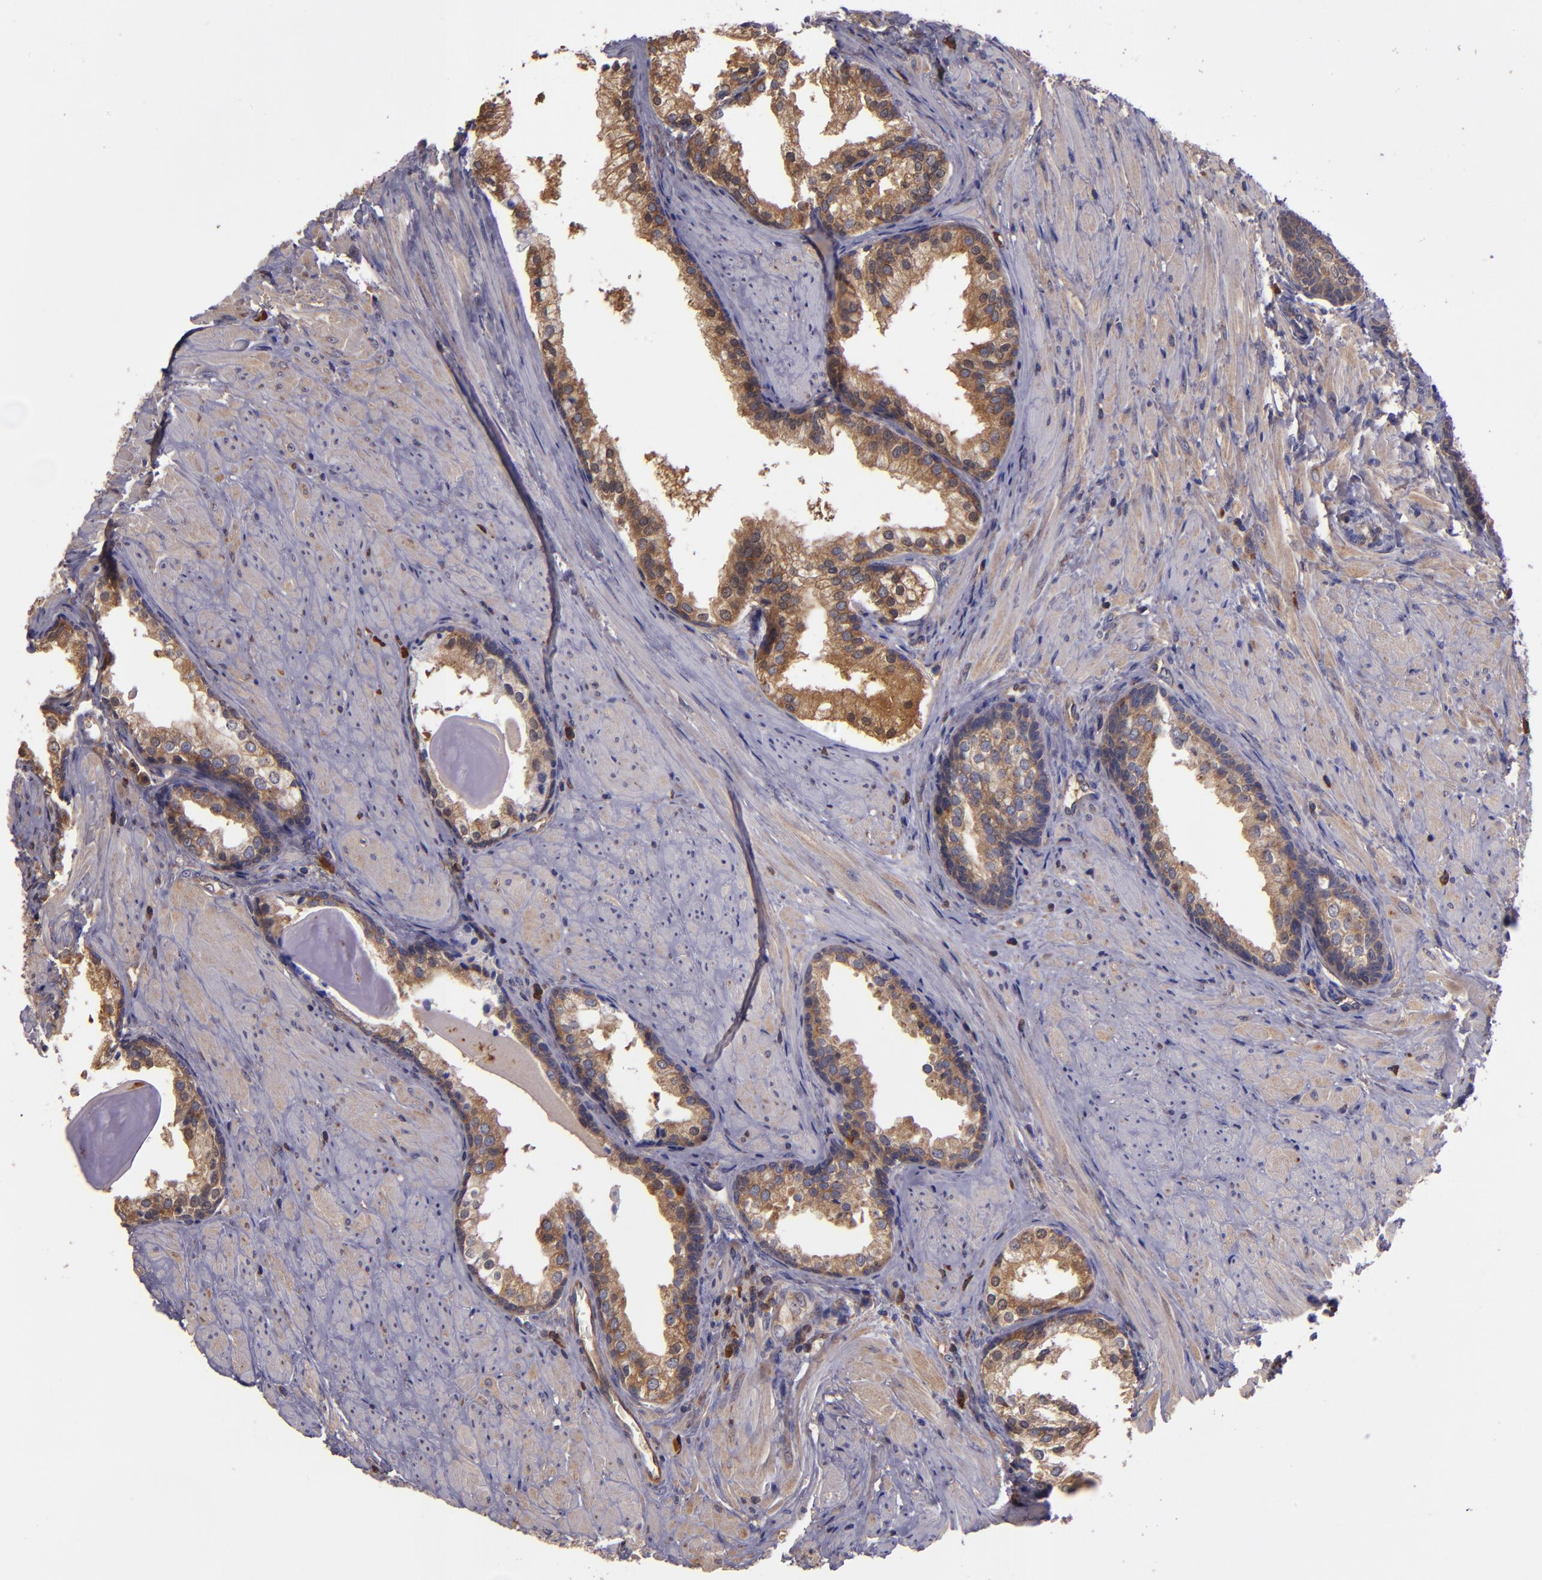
{"staining": {"intensity": "moderate", "quantity": "25%-75%", "location": "cytoplasmic/membranous"}, "tissue": "prostate cancer", "cell_type": "Tumor cells", "image_type": "cancer", "snomed": [{"axis": "morphology", "description": "Adenocarcinoma, Medium grade"}, {"axis": "topography", "description": "Prostate"}], "caption": "Moderate cytoplasmic/membranous expression for a protein is identified in about 25%-75% of tumor cells of prostate cancer using immunohistochemistry (IHC).", "gene": "CARS1", "patient": {"sex": "male", "age": 70}}